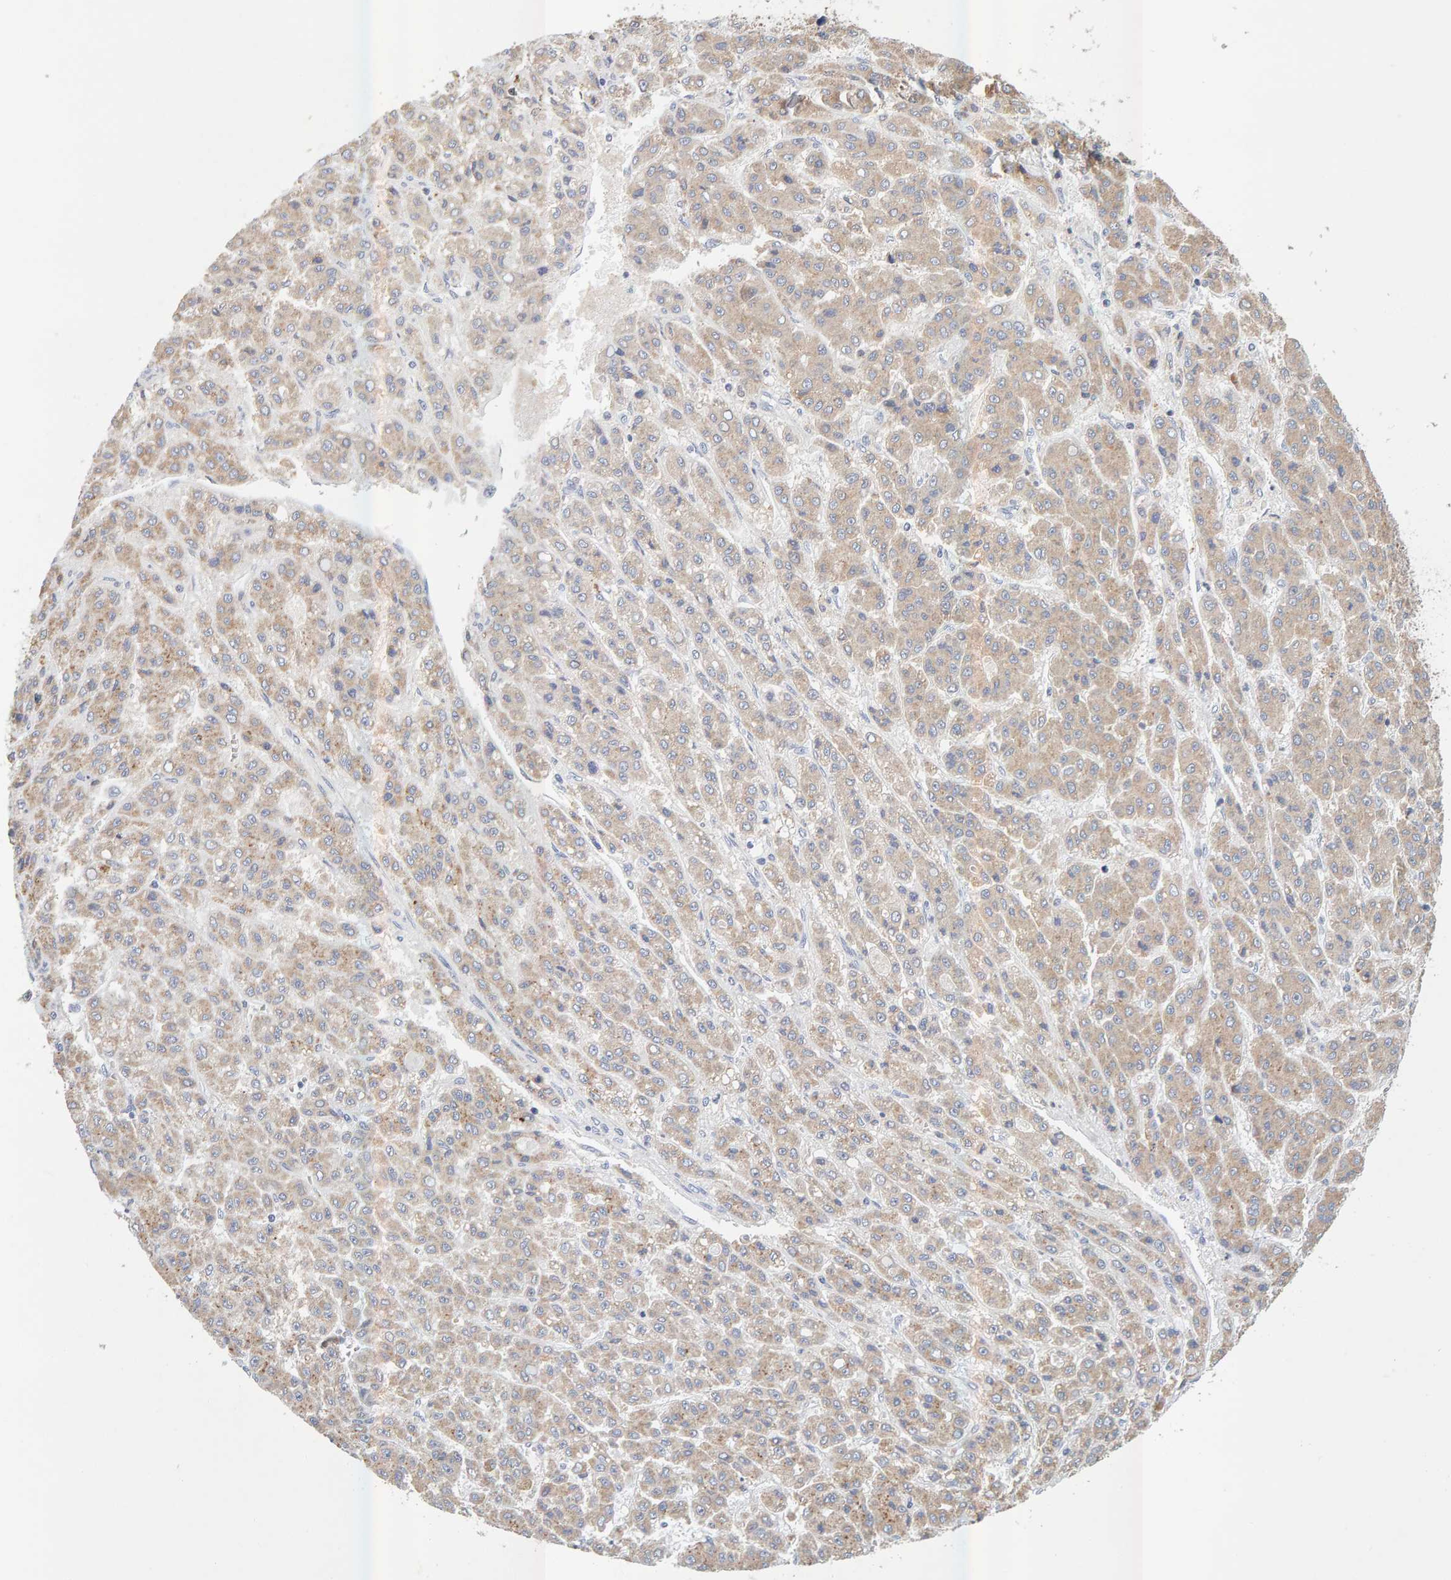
{"staining": {"intensity": "weak", "quantity": "25%-75%", "location": "cytoplasmic/membranous"}, "tissue": "liver cancer", "cell_type": "Tumor cells", "image_type": "cancer", "snomed": [{"axis": "morphology", "description": "Carcinoma, Hepatocellular, NOS"}, {"axis": "topography", "description": "Liver"}], "caption": "Human liver cancer (hepatocellular carcinoma) stained with a protein marker shows weak staining in tumor cells.", "gene": "SGPL1", "patient": {"sex": "male", "age": 70}}